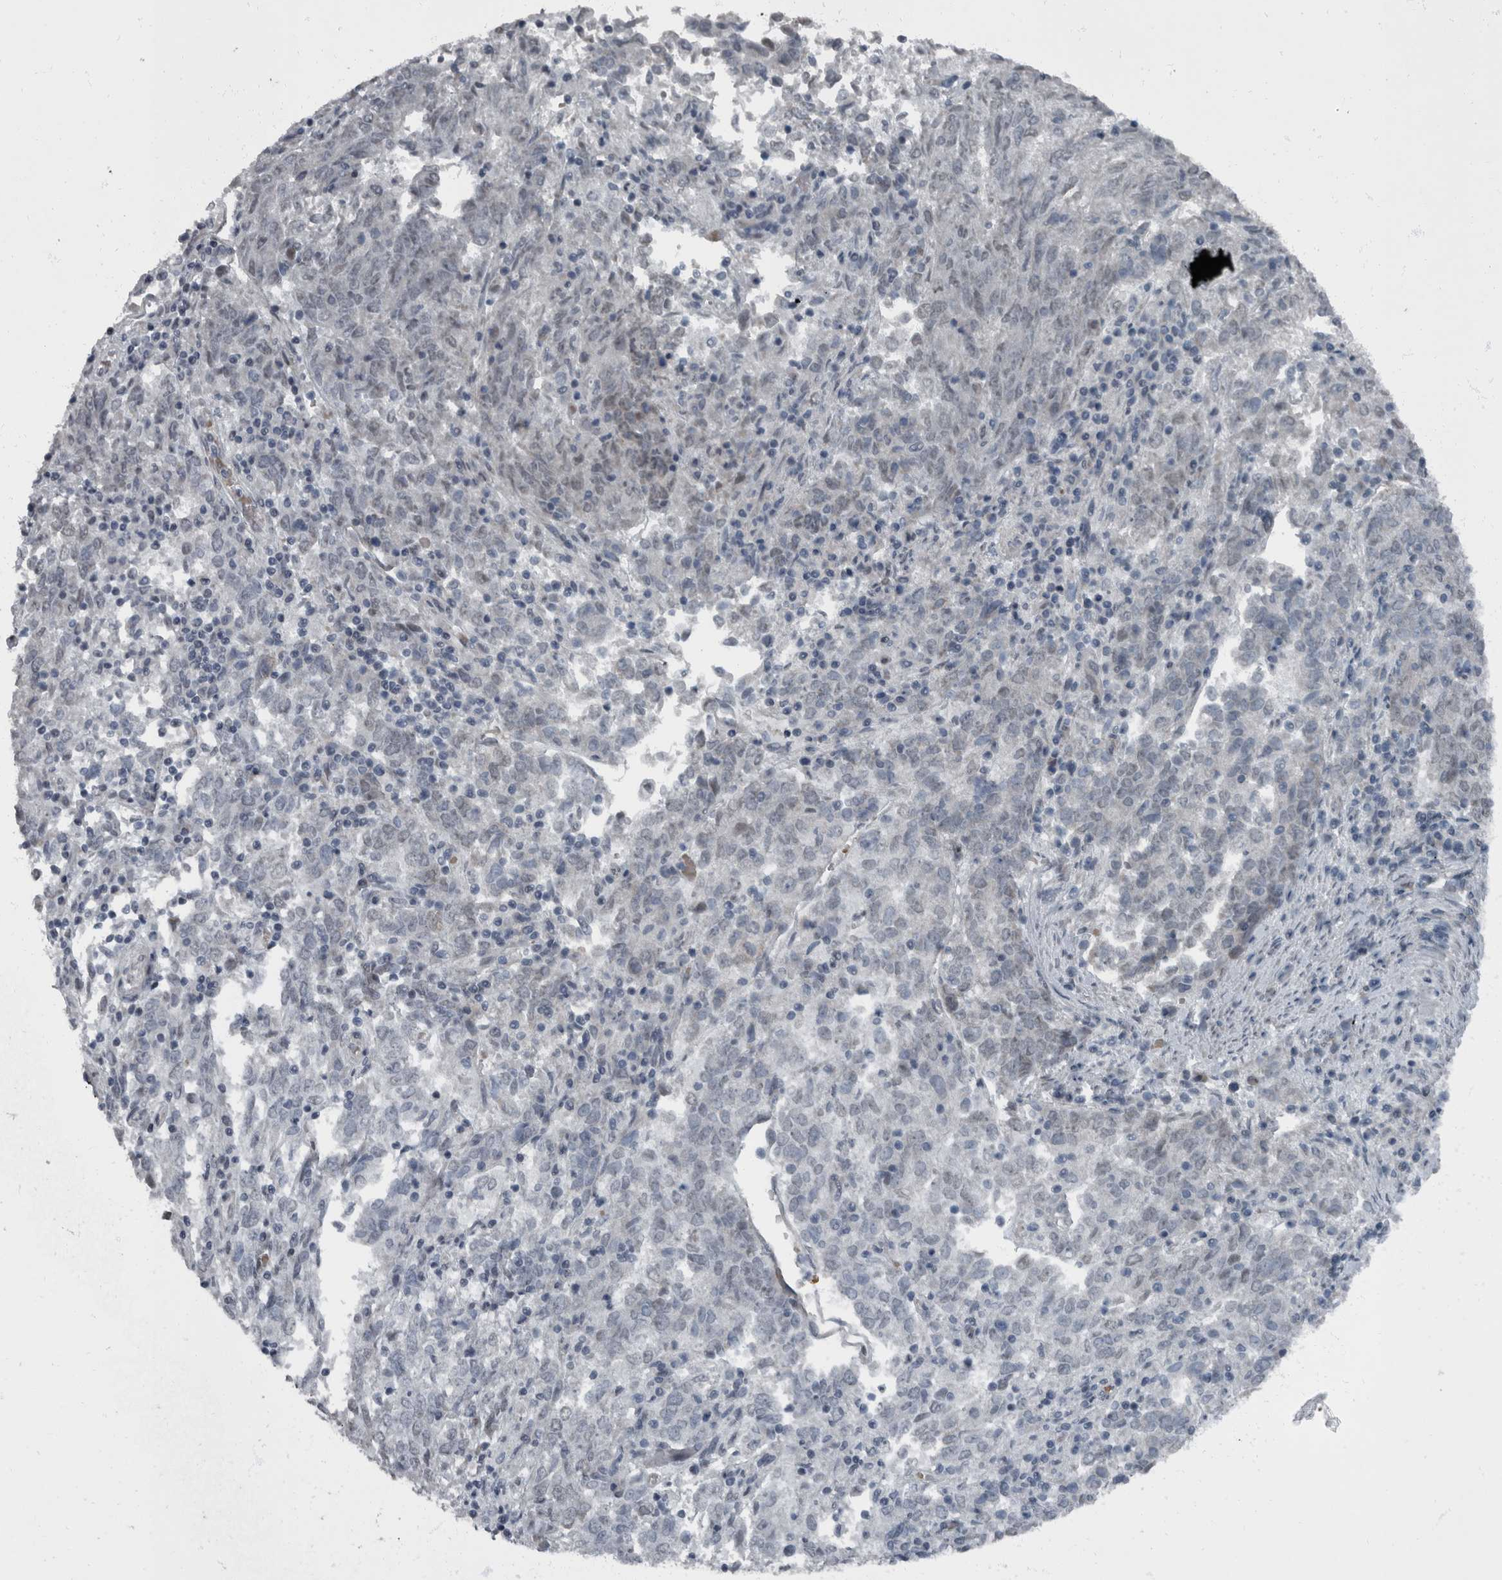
{"staining": {"intensity": "negative", "quantity": "none", "location": "none"}, "tissue": "endometrial cancer", "cell_type": "Tumor cells", "image_type": "cancer", "snomed": [{"axis": "morphology", "description": "Adenocarcinoma, NOS"}, {"axis": "topography", "description": "Endometrium"}], "caption": "The image displays no significant staining in tumor cells of endometrial adenocarcinoma. The staining is performed using DAB brown chromogen with nuclei counter-stained in using hematoxylin.", "gene": "WDR33", "patient": {"sex": "female", "age": 80}}